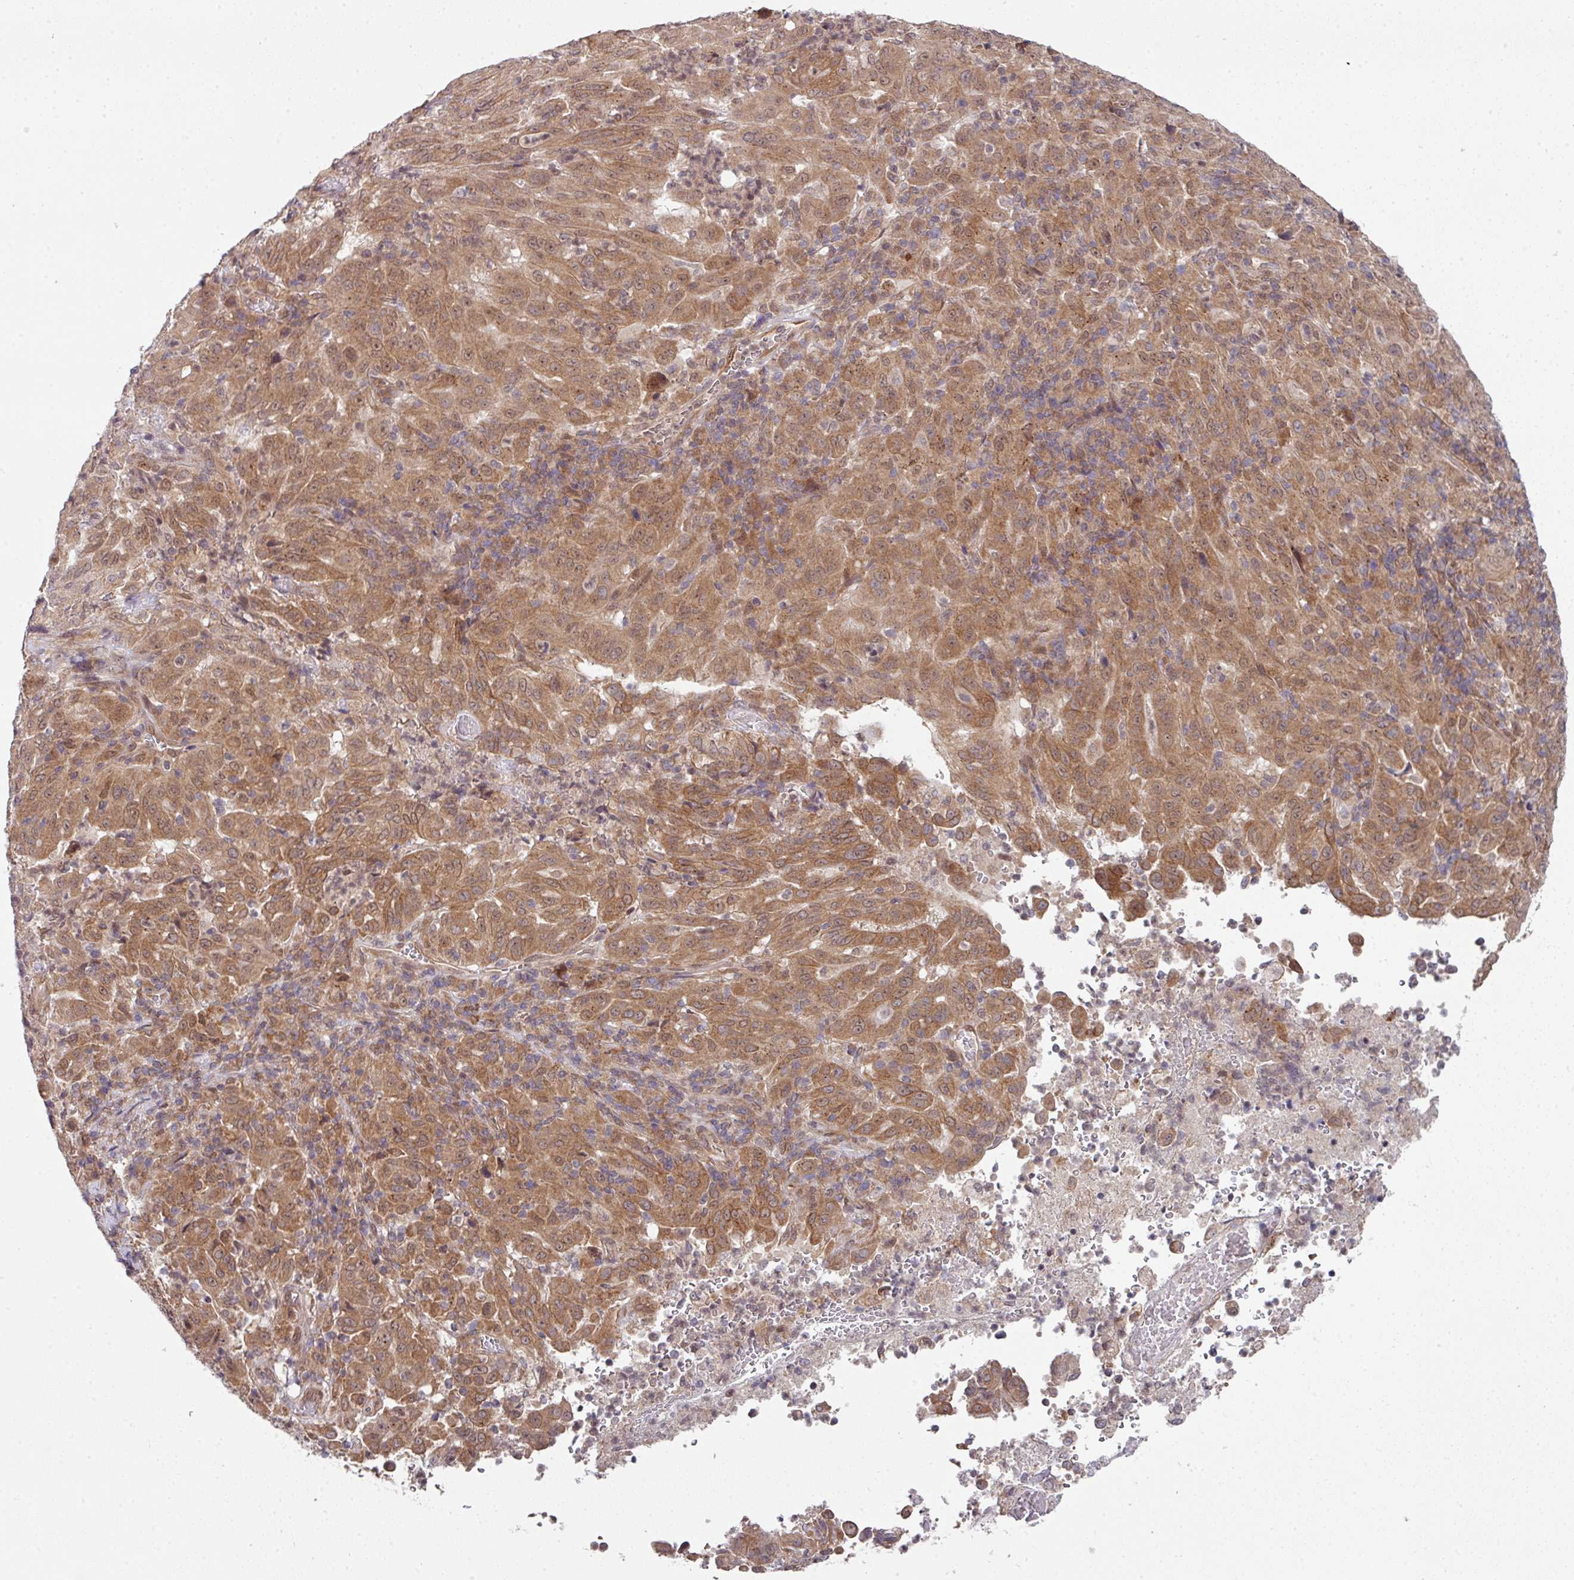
{"staining": {"intensity": "moderate", "quantity": ">75%", "location": "cytoplasmic/membranous,nuclear"}, "tissue": "pancreatic cancer", "cell_type": "Tumor cells", "image_type": "cancer", "snomed": [{"axis": "morphology", "description": "Adenocarcinoma, NOS"}, {"axis": "topography", "description": "Pancreas"}], "caption": "The micrograph demonstrates immunohistochemical staining of pancreatic adenocarcinoma. There is moderate cytoplasmic/membranous and nuclear expression is appreciated in about >75% of tumor cells.", "gene": "CAMLG", "patient": {"sex": "male", "age": 63}}